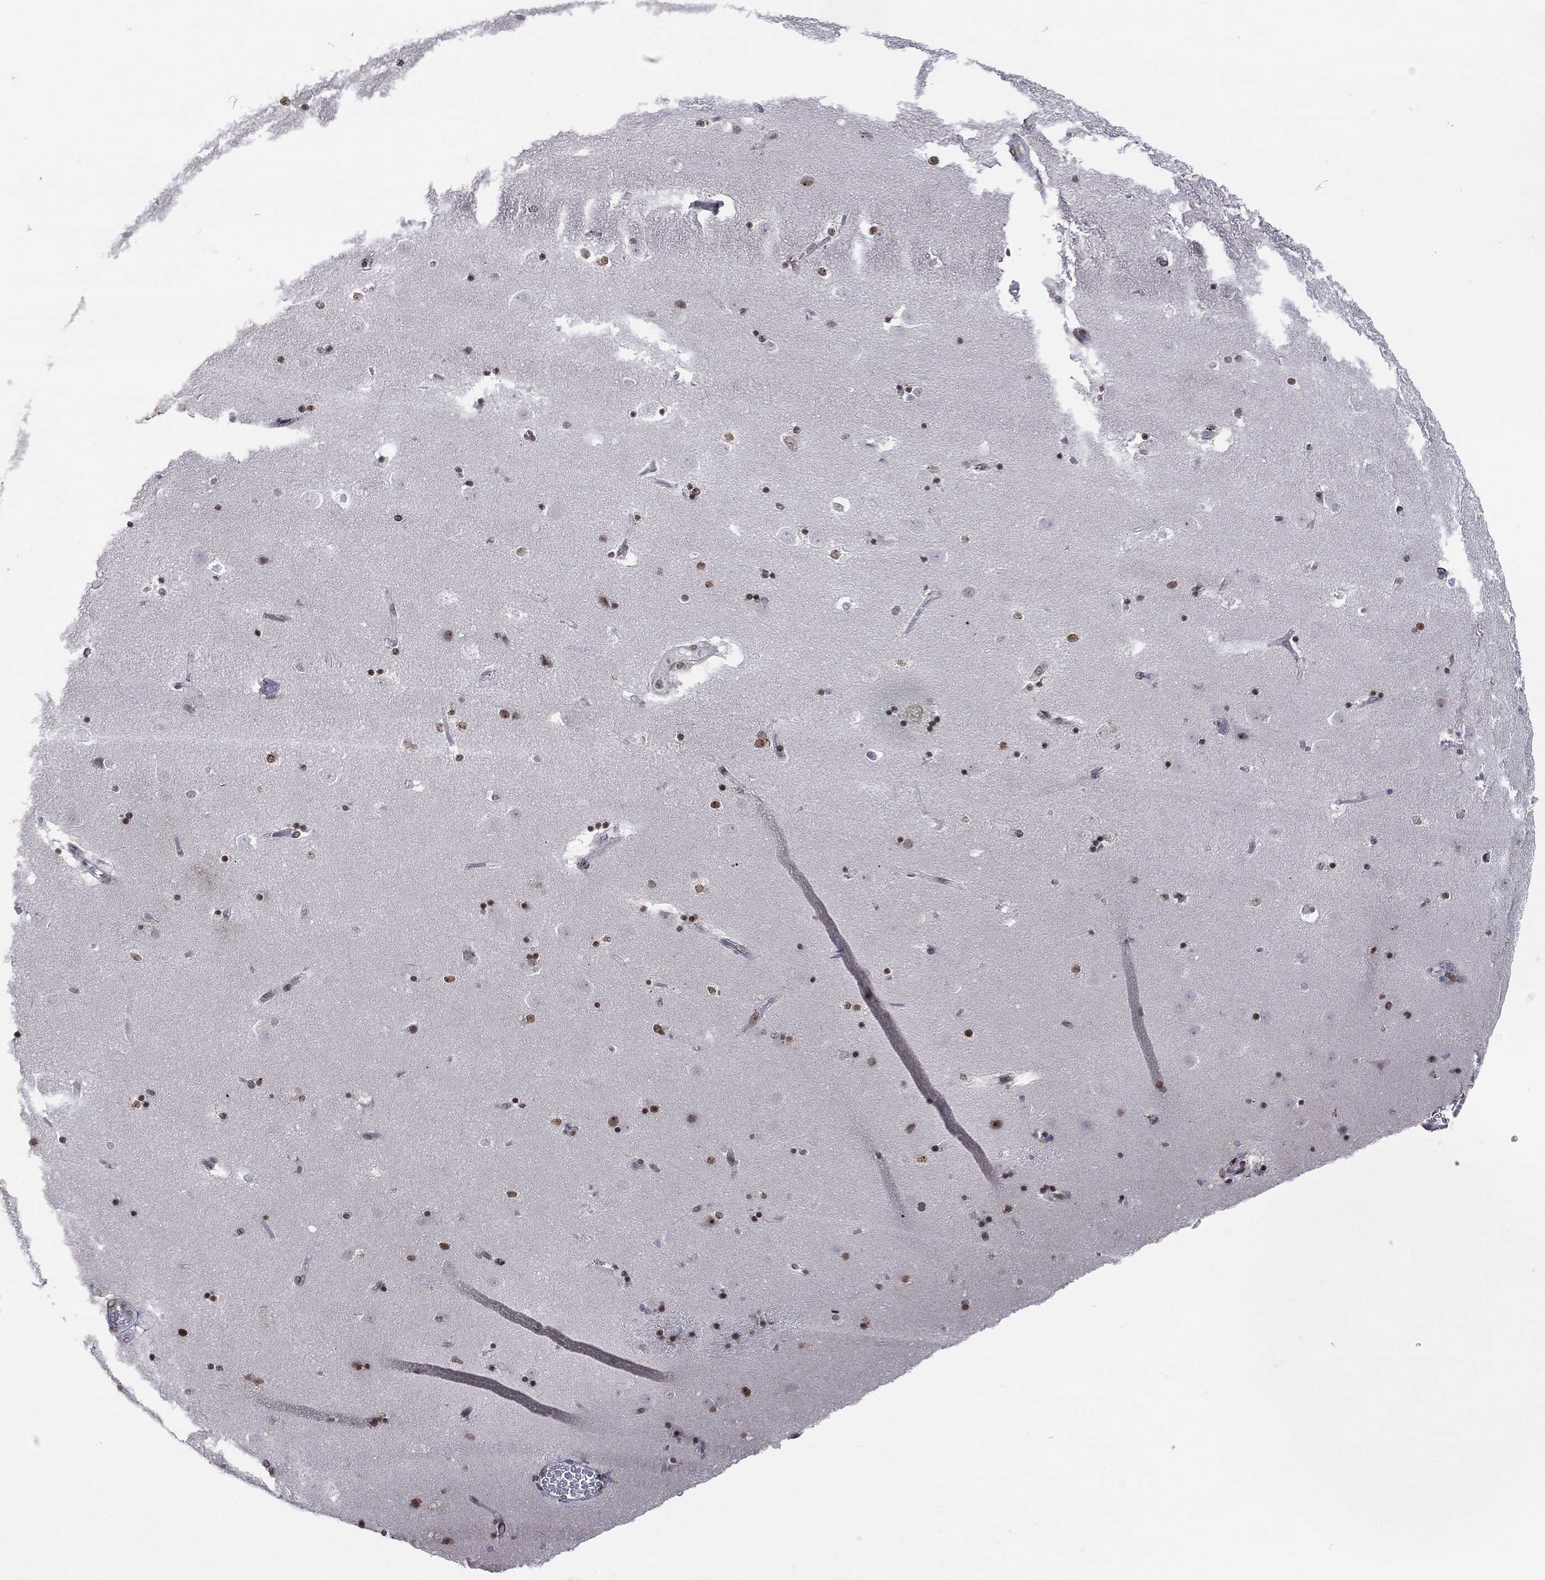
{"staining": {"intensity": "moderate", "quantity": "25%-75%", "location": "nuclear"}, "tissue": "caudate", "cell_type": "Glial cells", "image_type": "normal", "snomed": [{"axis": "morphology", "description": "Normal tissue, NOS"}, {"axis": "topography", "description": "Lateral ventricle wall"}], "caption": "IHC of normal caudate reveals medium levels of moderate nuclear expression in approximately 25%-75% of glial cells. (Stains: DAB in brown, nuclei in blue, Microscopy: brightfield microscopy at high magnification).", "gene": "MDC1", "patient": {"sex": "male", "age": 51}}